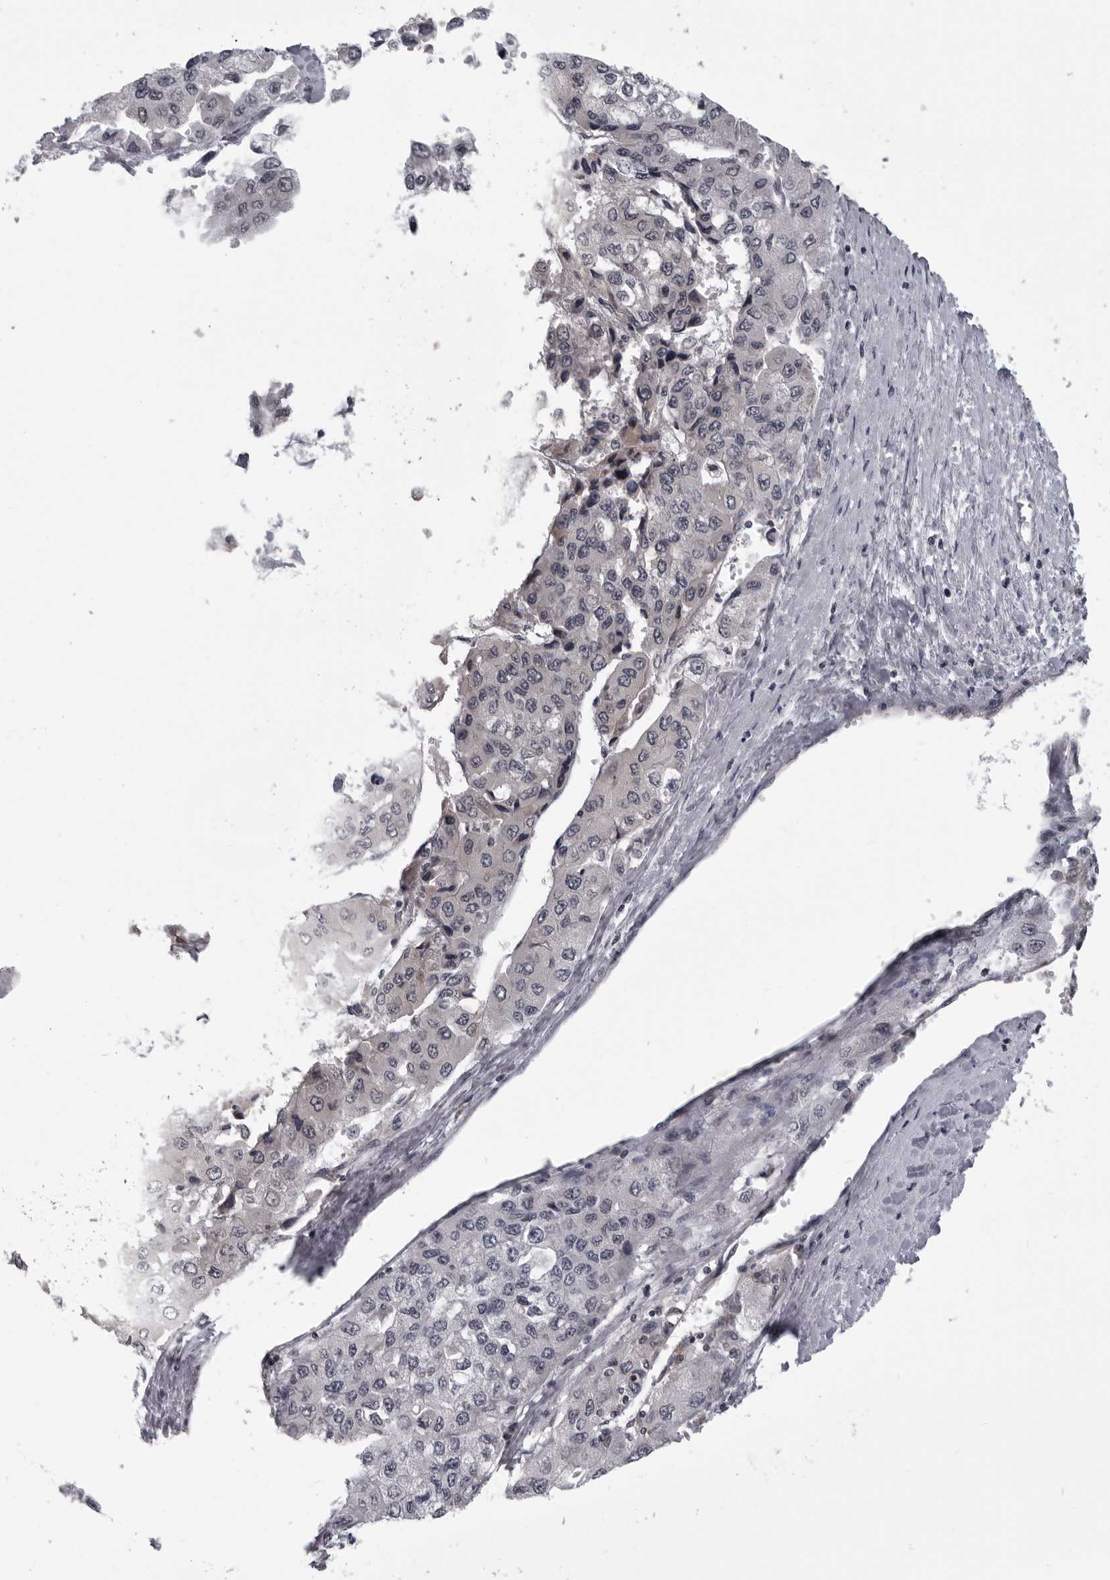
{"staining": {"intensity": "negative", "quantity": "none", "location": "none"}, "tissue": "liver cancer", "cell_type": "Tumor cells", "image_type": "cancer", "snomed": [{"axis": "morphology", "description": "Carcinoma, Hepatocellular, NOS"}, {"axis": "topography", "description": "Liver"}], "caption": "Tumor cells show no significant positivity in liver cancer (hepatocellular carcinoma).", "gene": "MAPK12", "patient": {"sex": "female", "age": 66}}